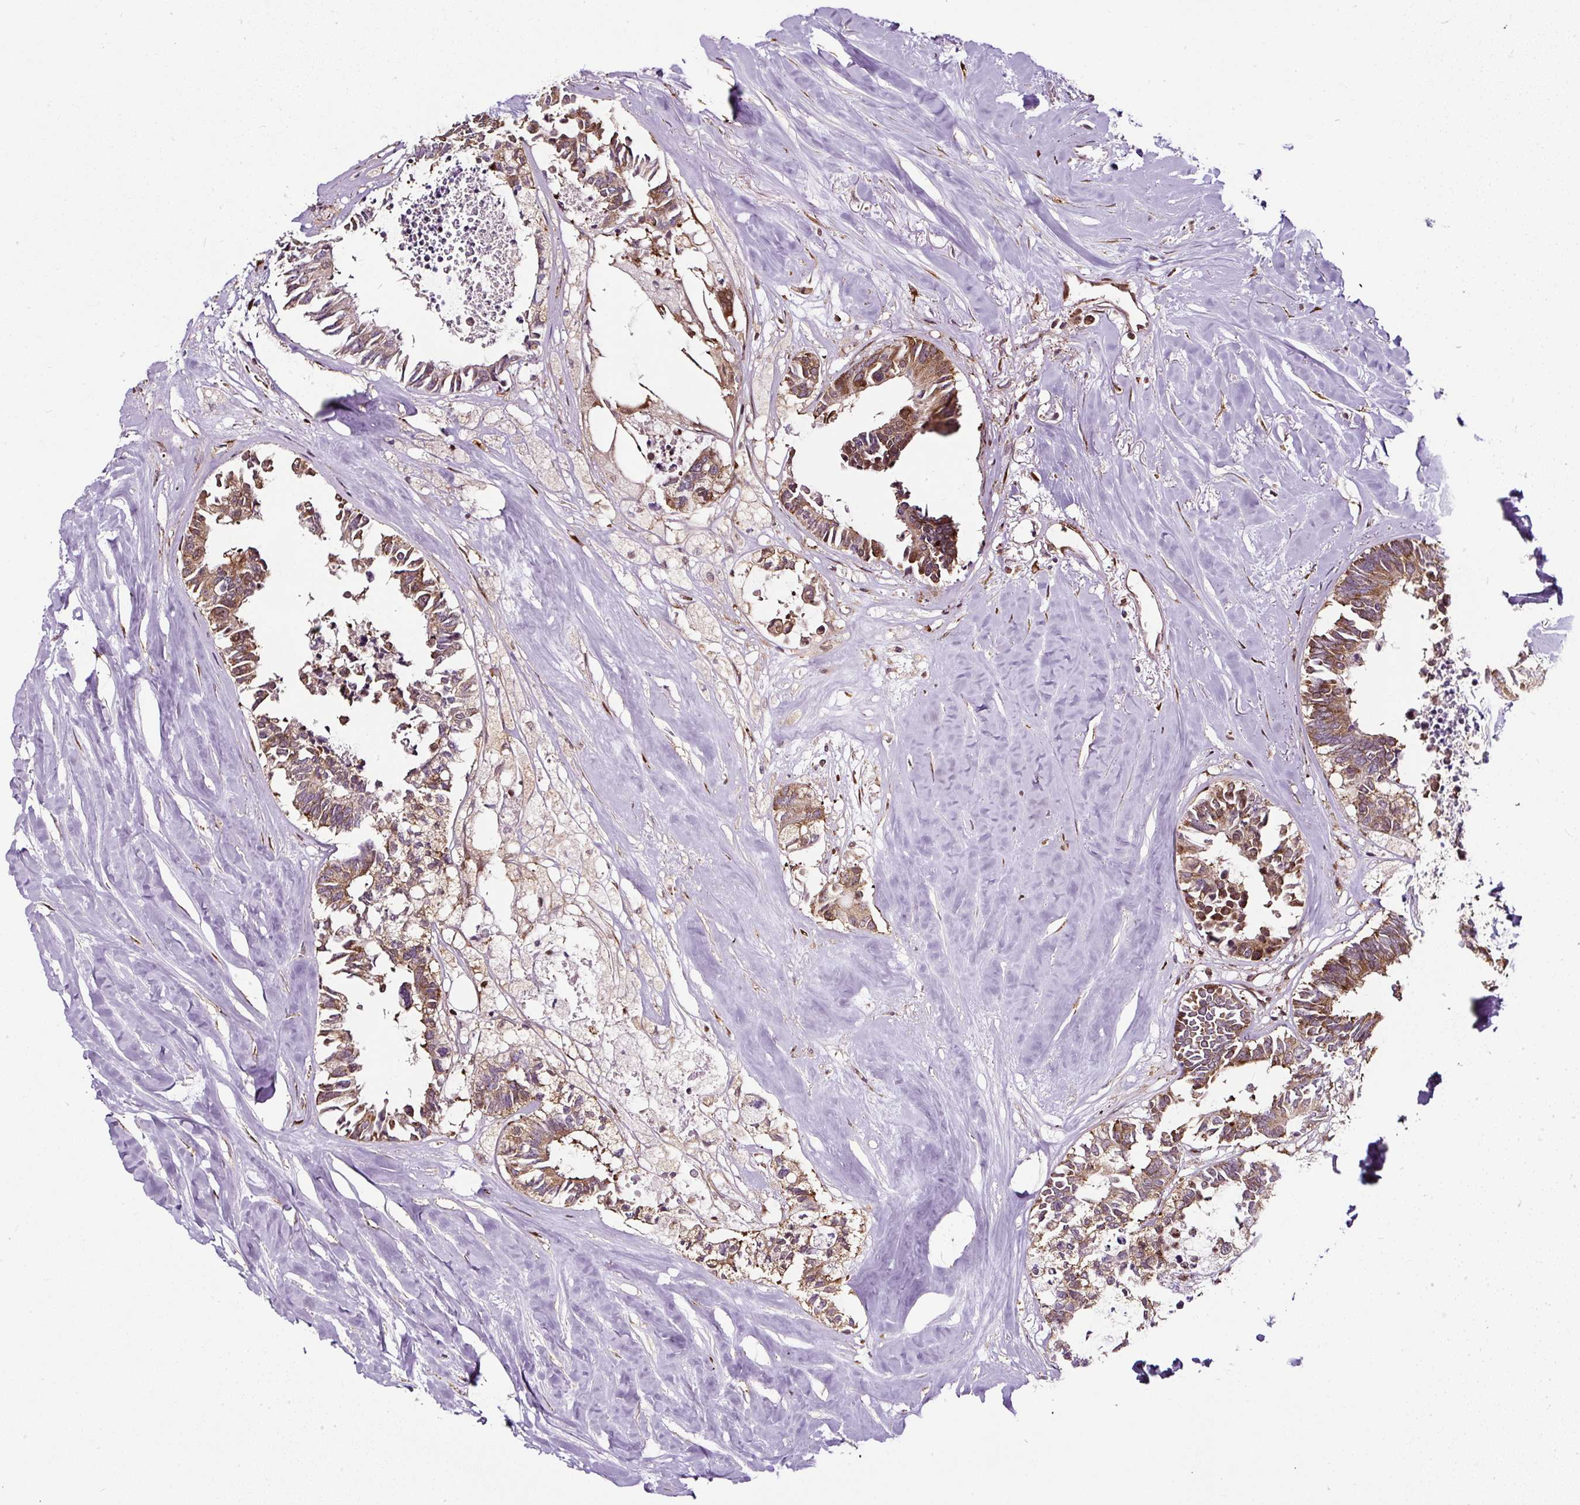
{"staining": {"intensity": "moderate", "quantity": ">75%", "location": "cytoplasmic/membranous"}, "tissue": "colorectal cancer", "cell_type": "Tumor cells", "image_type": "cancer", "snomed": [{"axis": "morphology", "description": "Adenocarcinoma, NOS"}, {"axis": "topography", "description": "Colon"}, {"axis": "topography", "description": "Rectum"}], "caption": "Colorectal cancer (adenocarcinoma) tissue shows moderate cytoplasmic/membranous staining in about >75% of tumor cells", "gene": "KDM4E", "patient": {"sex": "male", "age": 57}}